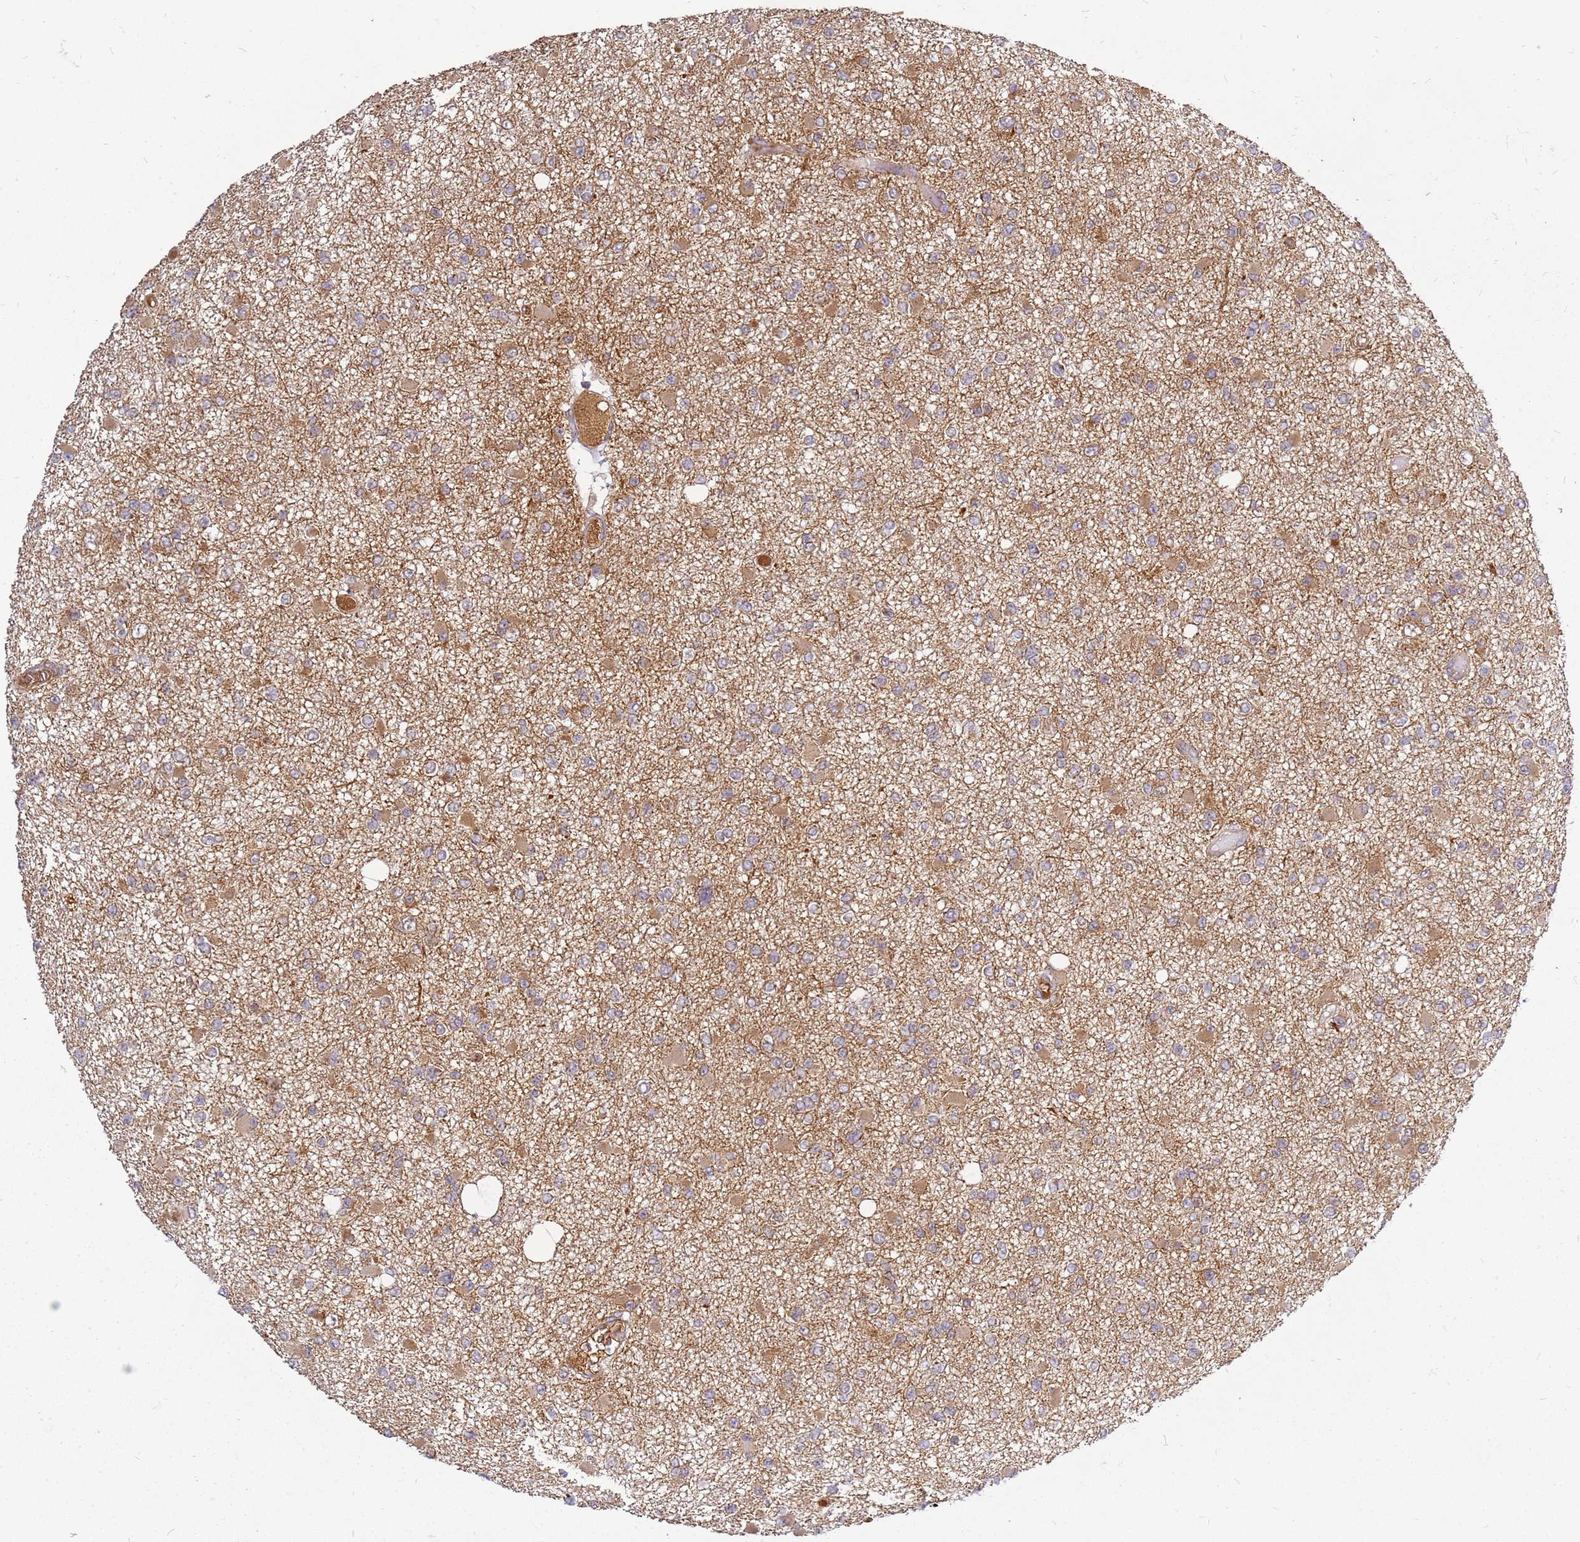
{"staining": {"intensity": "moderate", "quantity": "25%-75%", "location": "cytoplasmic/membranous"}, "tissue": "glioma", "cell_type": "Tumor cells", "image_type": "cancer", "snomed": [{"axis": "morphology", "description": "Glioma, malignant, Low grade"}, {"axis": "topography", "description": "Brain"}], "caption": "IHC (DAB) staining of human low-grade glioma (malignant) exhibits moderate cytoplasmic/membranous protein positivity in approximately 25%-75% of tumor cells. Immunohistochemistry (ihc) stains the protein of interest in brown and the nuclei are stained blue.", "gene": "CCDC159", "patient": {"sex": "female", "age": 22}}